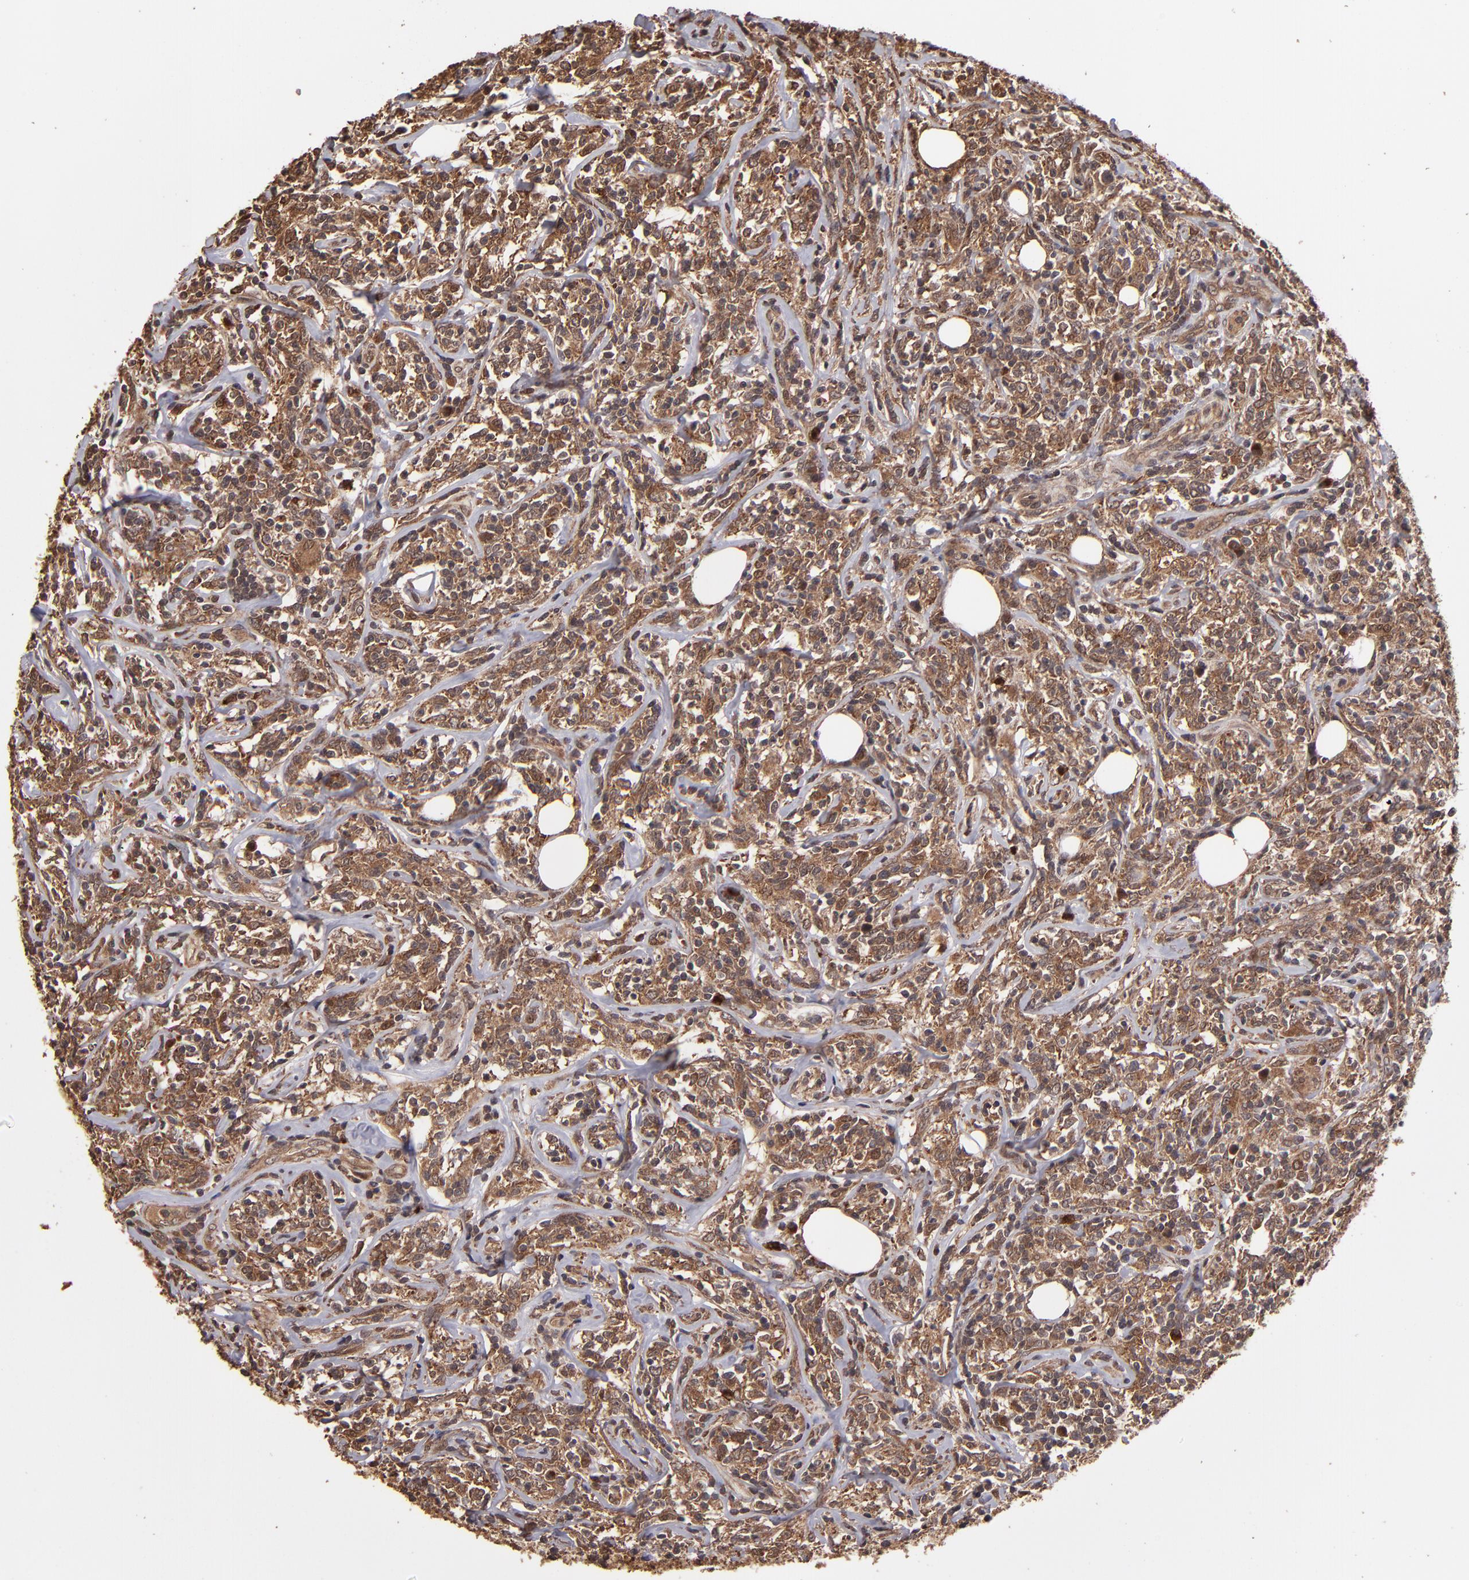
{"staining": {"intensity": "moderate", "quantity": ">75%", "location": "cytoplasmic/membranous"}, "tissue": "lymphoma", "cell_type": "Tumor cells", "image_type": "cancer", "snomed": [{"axis": "morphology", "description": "Malignant lymphoma, non-Hodgkin's type, High grade"}, {"axis": "topography", "description": "Lymph node"}], "caption": "Malignant lymphoma, non-Hodgkin's type (high-grade) tissue displays moderate cytoplasmic/membranous positivity in about >75% of tumor cells (Brightfield microscopy of DAB IHC at high magnification).", "gene": "NFE2L2", "patient": {"sex": "female", "age": 84}}